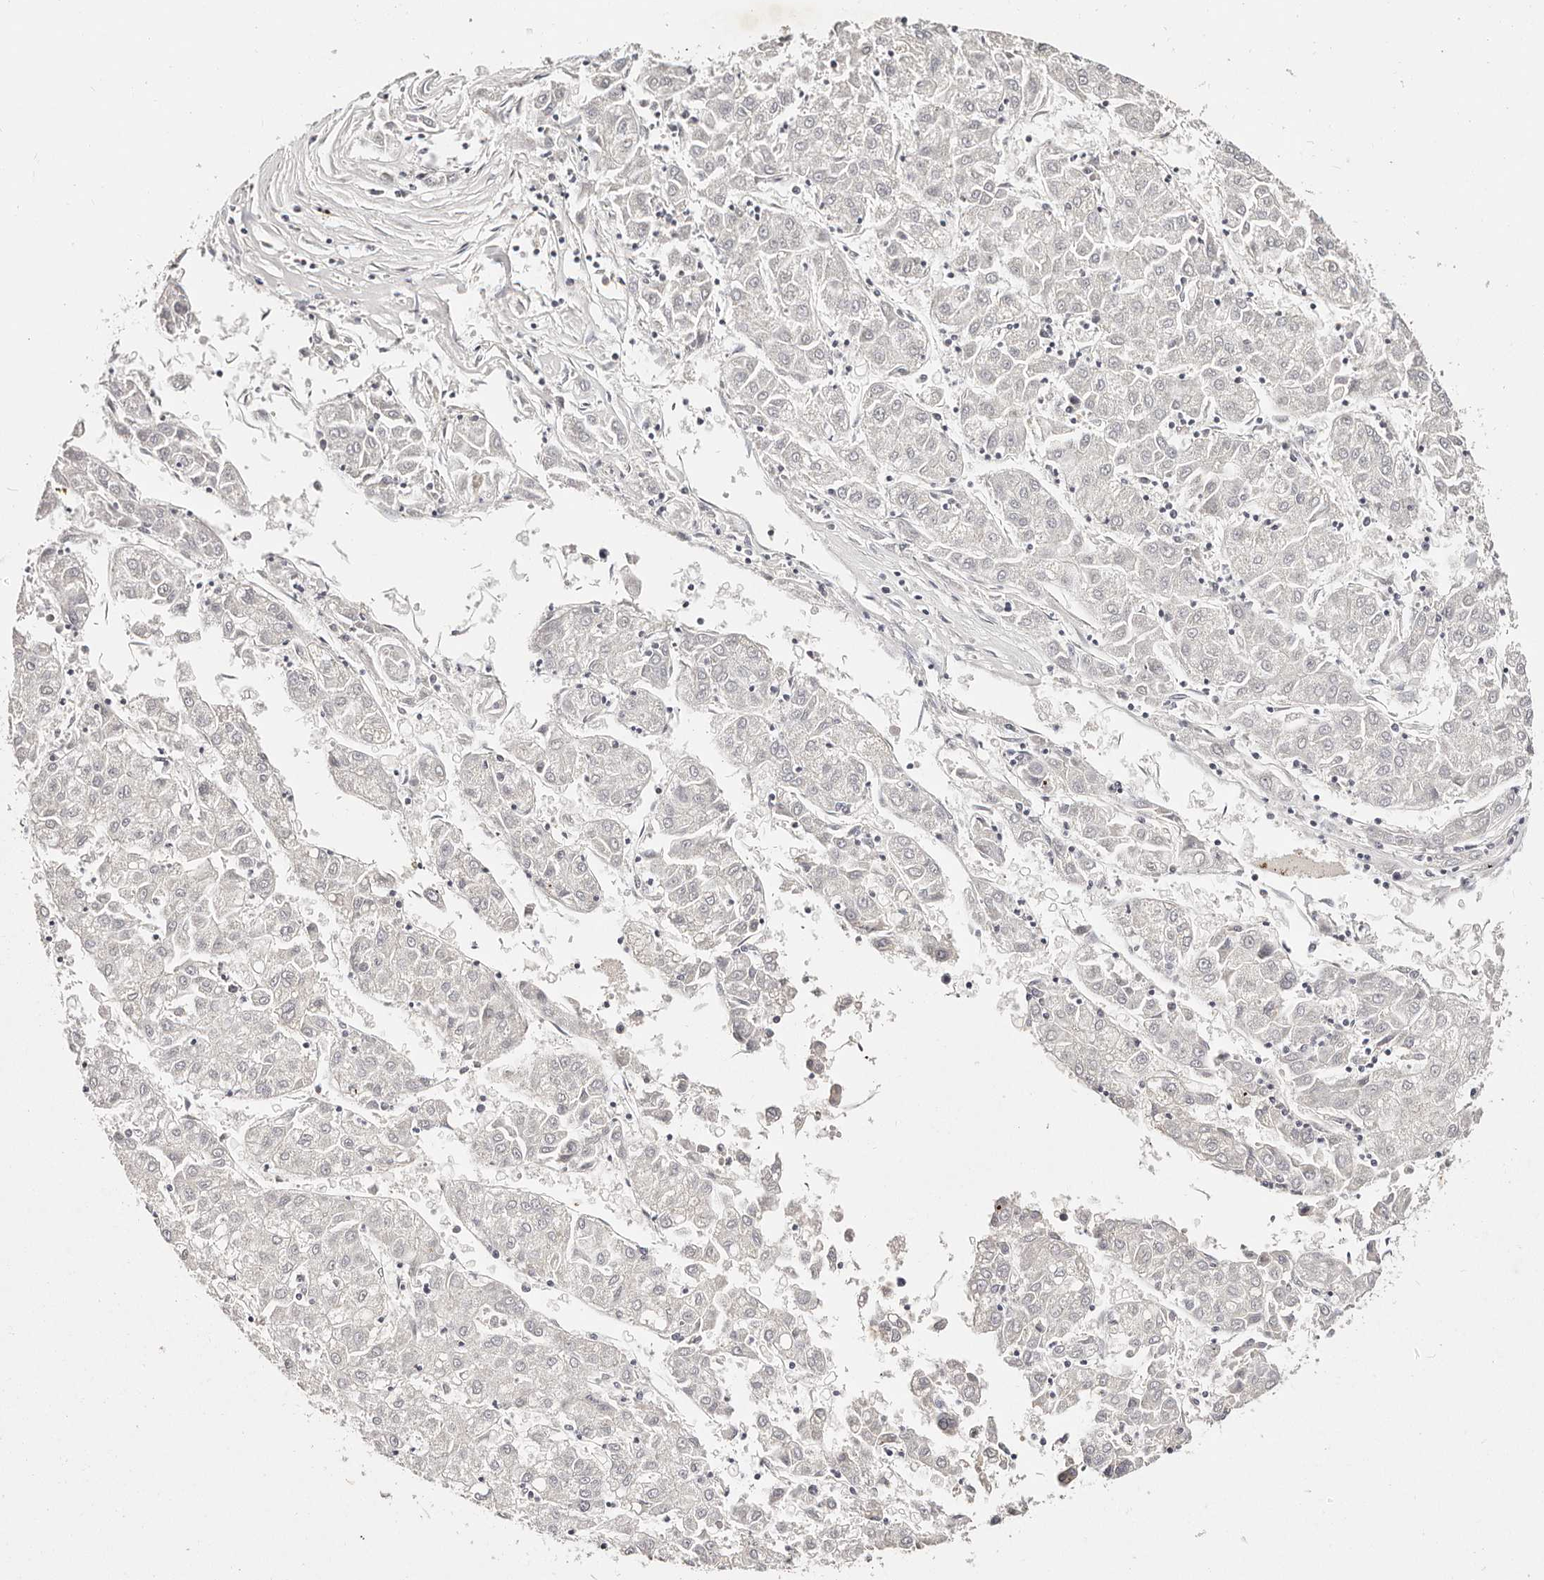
{"staining": {"intensity": "negative", "quantity": "none", "location": "none"}, "tissue": "liver cancer", "cell_type": "Tumor cells", "image_type": "cancer", "snomed": [{"axis": "morphology", "description": "Carcinoma, Hepatocellular, NOS"}, {"axis": "topography", "description": "Liver"}], "caption": "A photomicrograph of liver cancer (hepatocellular carcinoma) stained for a protein displays no brown staining in tumor cells.", "gene": "IQGAP3", "patient": {"sex": "male", "age": 72}}